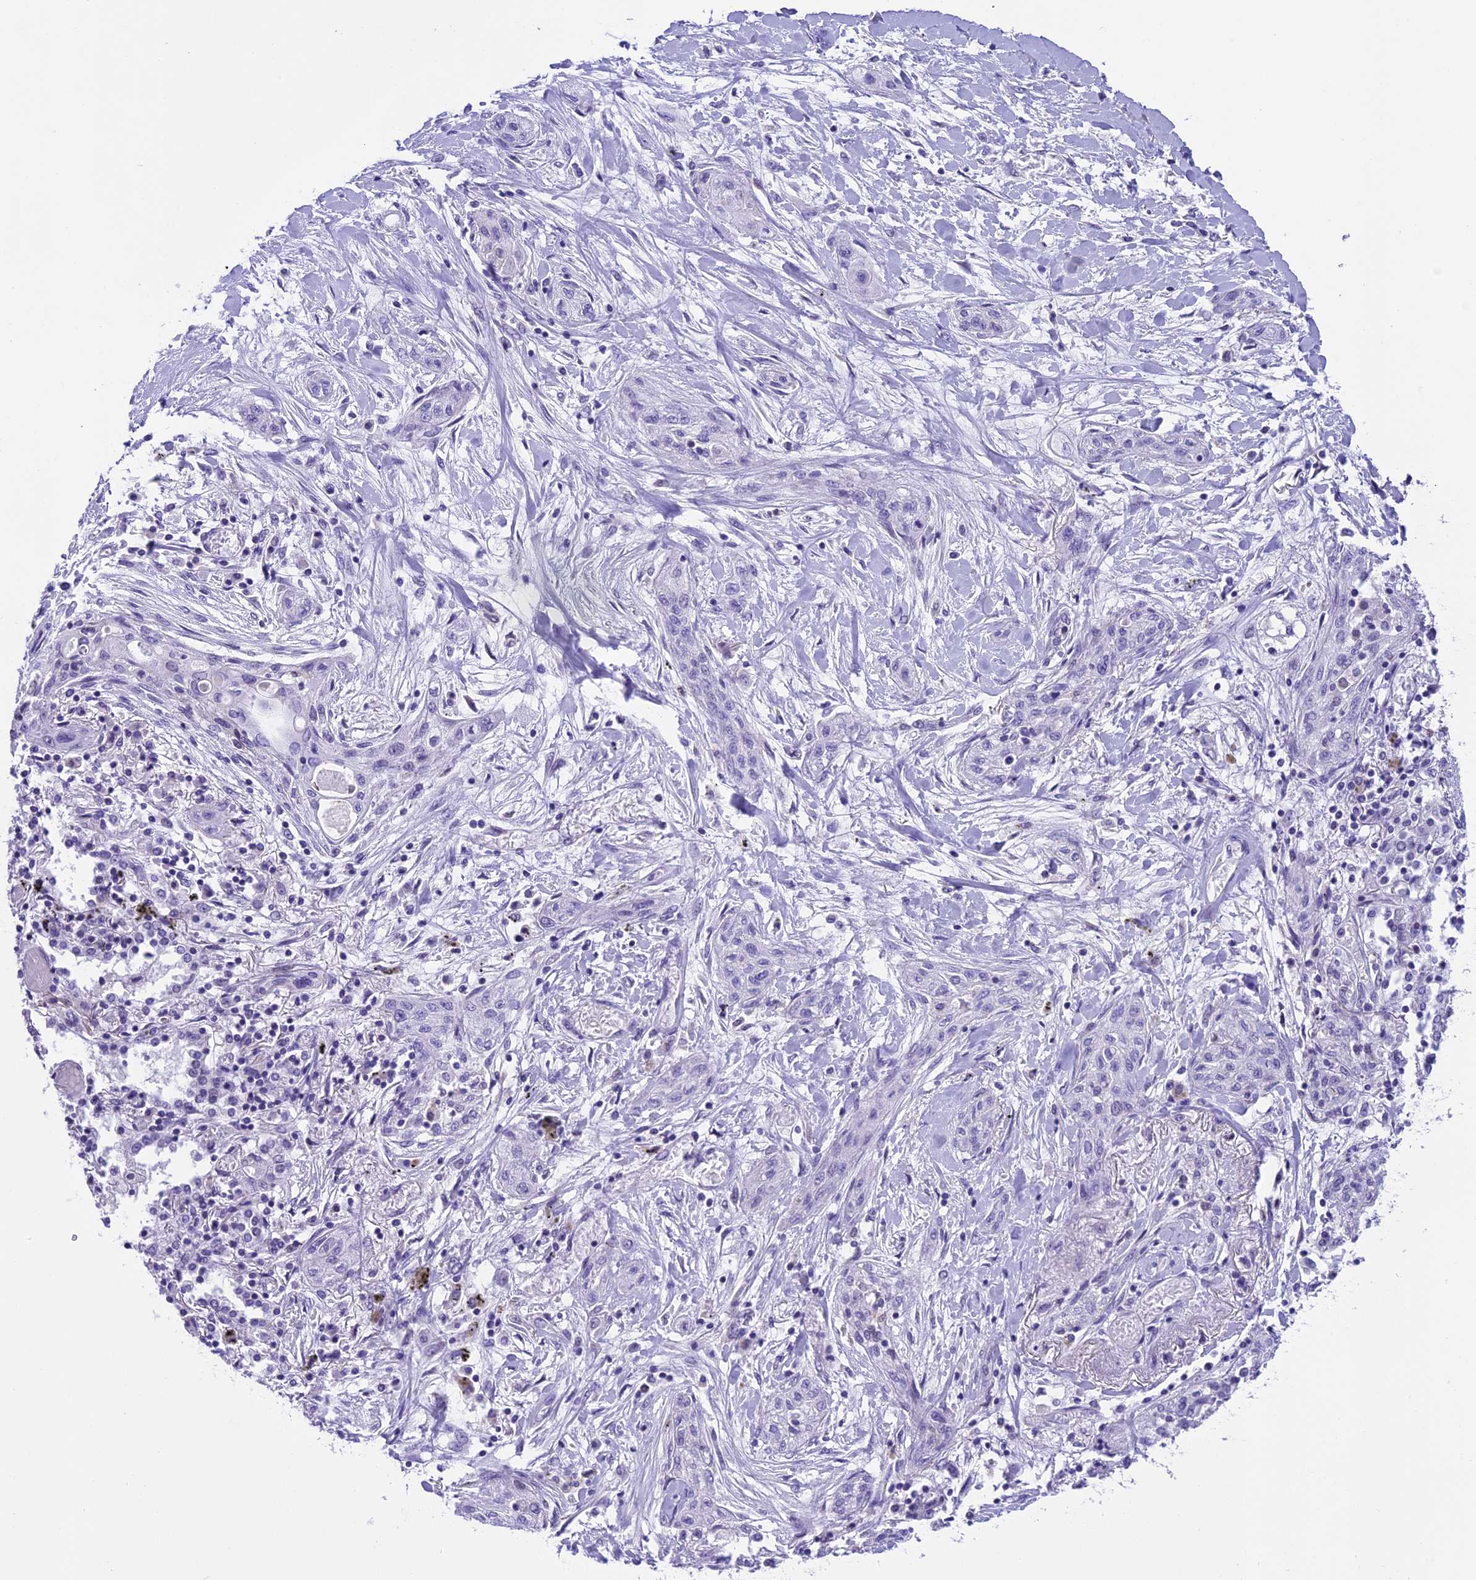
{"staining": {"intensity": "negative", "quantity": "none", "location": "none"}, "tissue": "lung cancer", "cell_type": "Tumor cells", "image_type": "cancer", "snomed": [{"axis": "morphology", "description": "Squamous cell carcinoma, NOS"}, {"axis": "topography", "description": "Lung"}], "caption": "Human lung cancer (squamous cell carcinoma) stained for a protein using immunohistochemistry displays no expression in tumor cells.", "gene": "PRR15", "patient": {"sex": "female", "age": 47}}